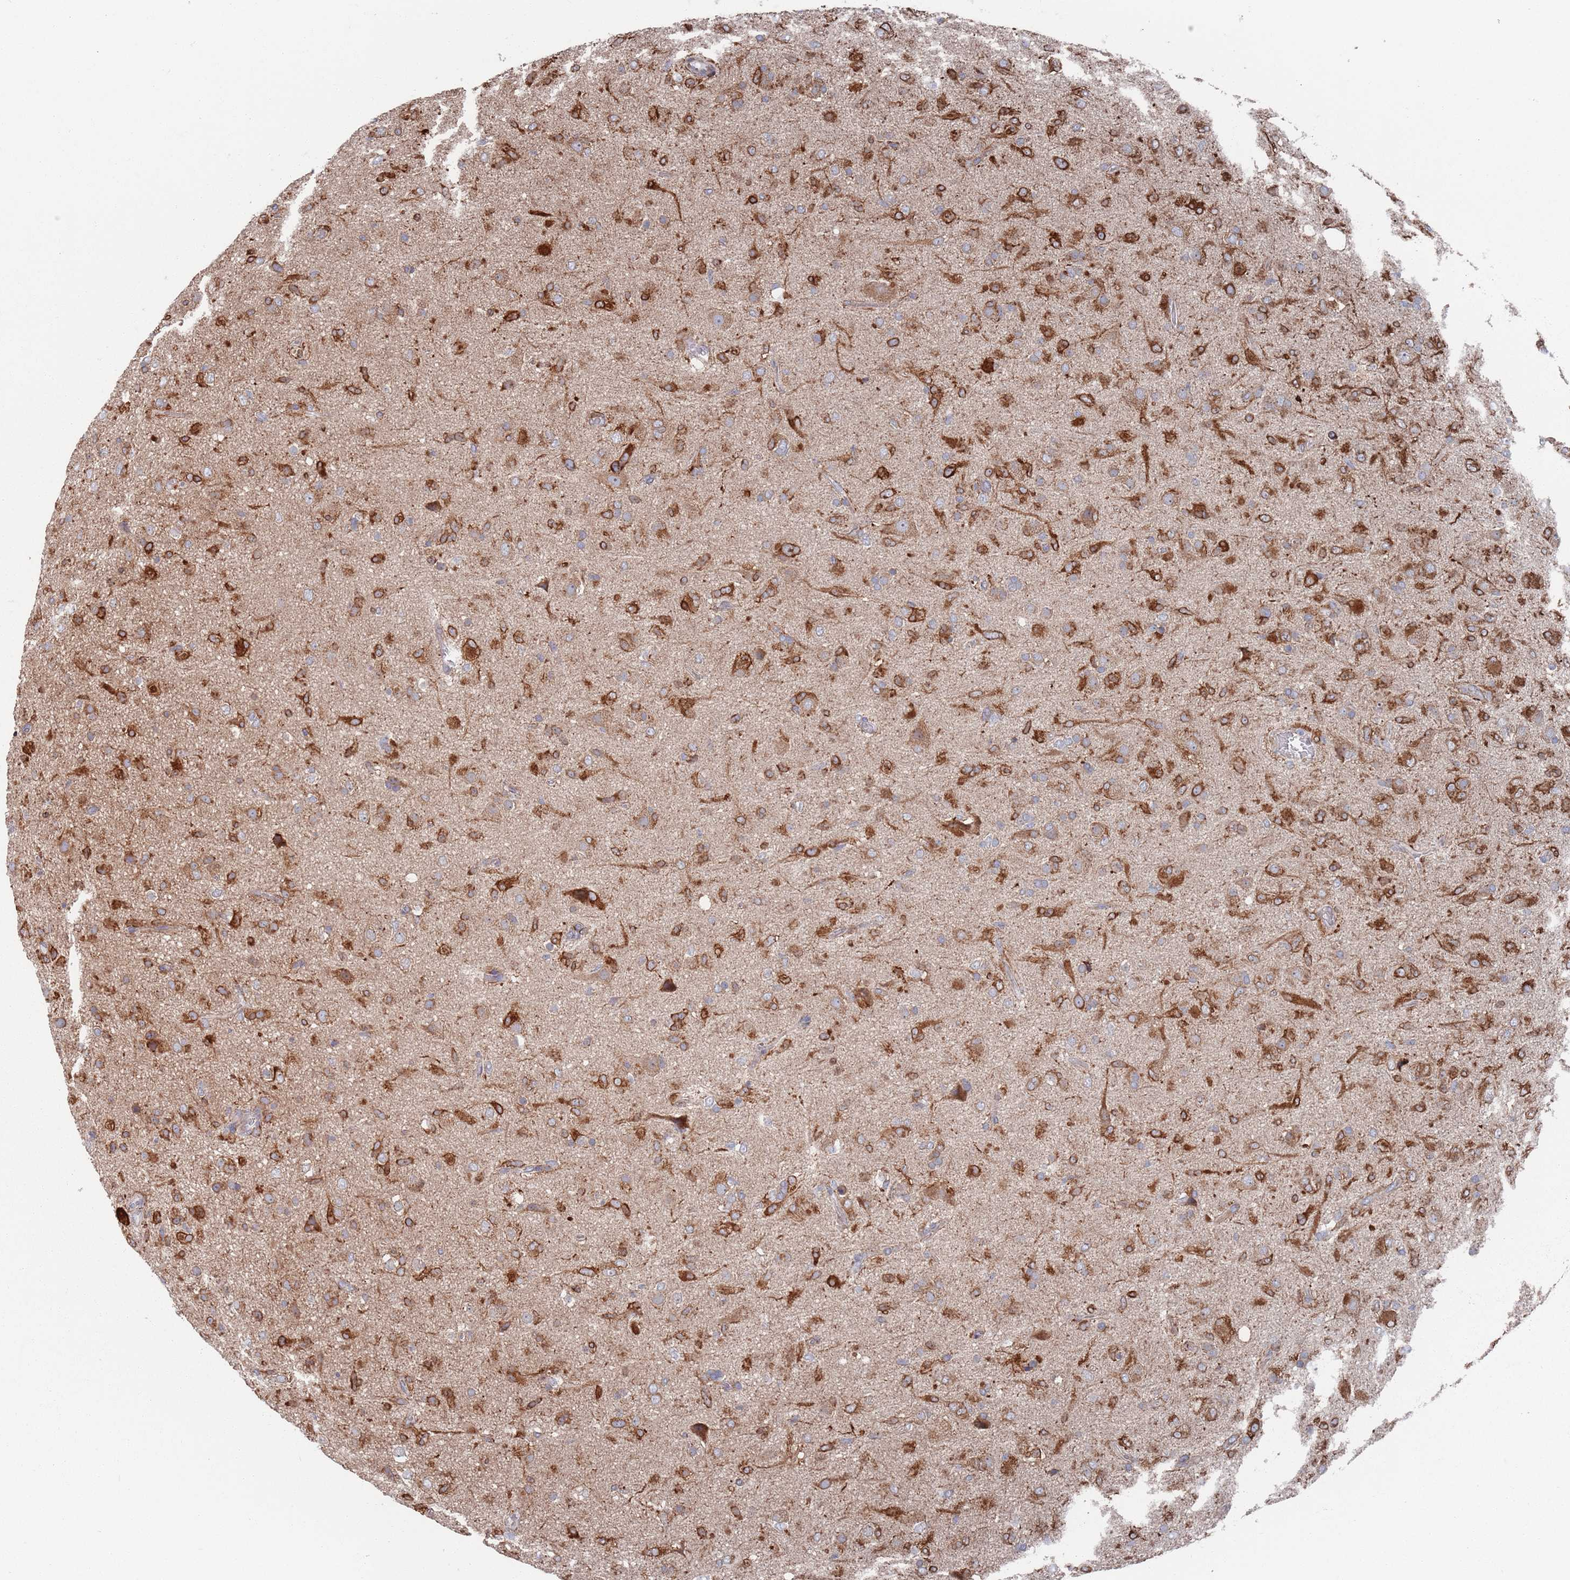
{"staining": {"intensity": "strong", "quantity": ">75%", "location": "cytoplasmic/membranous"}, "tissue": "glioma", "cell_type": "Tumor cells", "image_type": "cancer", "snomed": [{"axis": "morphology", "description": "Glioma, malignant, Low grade"}, {"axis": "topography", "description": "Brain"}], "caption": "Immunohistochemistry image of neoplastic tissue: malignant low-grade glioma stained using IHC displays high levels of strong protein expression localized specifically in the cytoplasmic/membranous of tumor cells, appearing as a cytoplasmic/membranous brown color.", "gene": "CCDC106", "patient": {"sex": "male", "age": 65}}